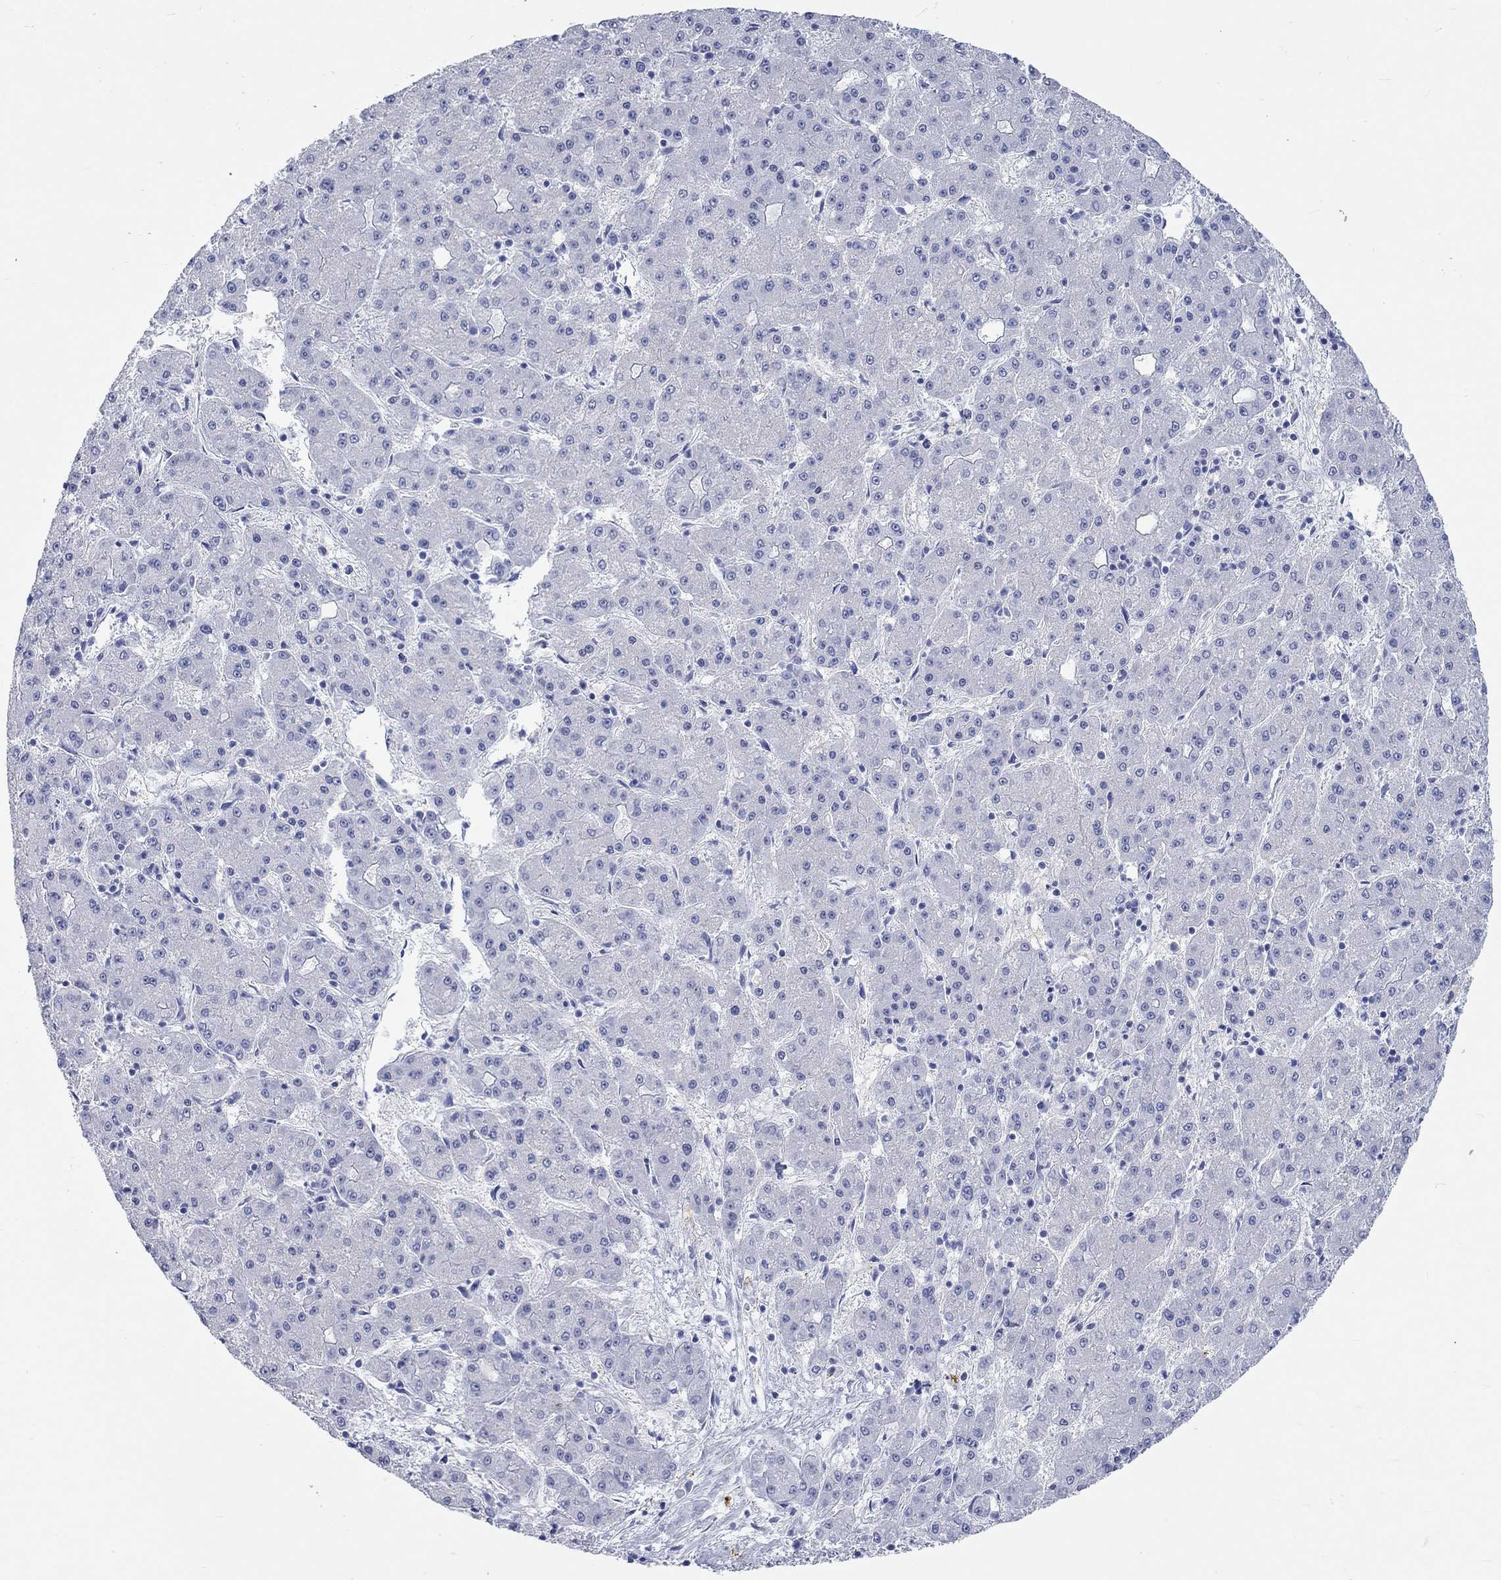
{"staining": {"intensity": "negative", "quantity": "none", "location": "none"}, "tissue": "liver cancer", "cell_type": "Tumor cells", "image_type": "cancer", "snomed": [{"axis": "morphology", "description": "Carcinoma, Hepatocellular, NOS"}, {"axis": "topography", "description": "Liver"}], "caption": "IHC of human hepatocellular carcinoma (liver) reveals no positivity in tumor cells.", "gene": "SPATA9", "patient": {"sex": "male", "age": 73}}